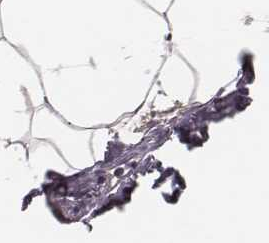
{"staining": {"intensity": "weak", "quantity": "<25%", "location": "cytoplasmic/membranous"}, "tissue": "breast", "cell_type": "Adipocytes", "image_type": "normal", "snomed": [{"axis": "morphology", "description": "Normal tissue, NOS"}, {"axis": "topography", "description": "Breast"}], "caption": "IHC of normal human breast demonstrates no staining in adipocytes. (IHC, brightfield microscopy, high magnification).", "gene": "MRPS27", "patient": {"sex": "female", "age": 32}}